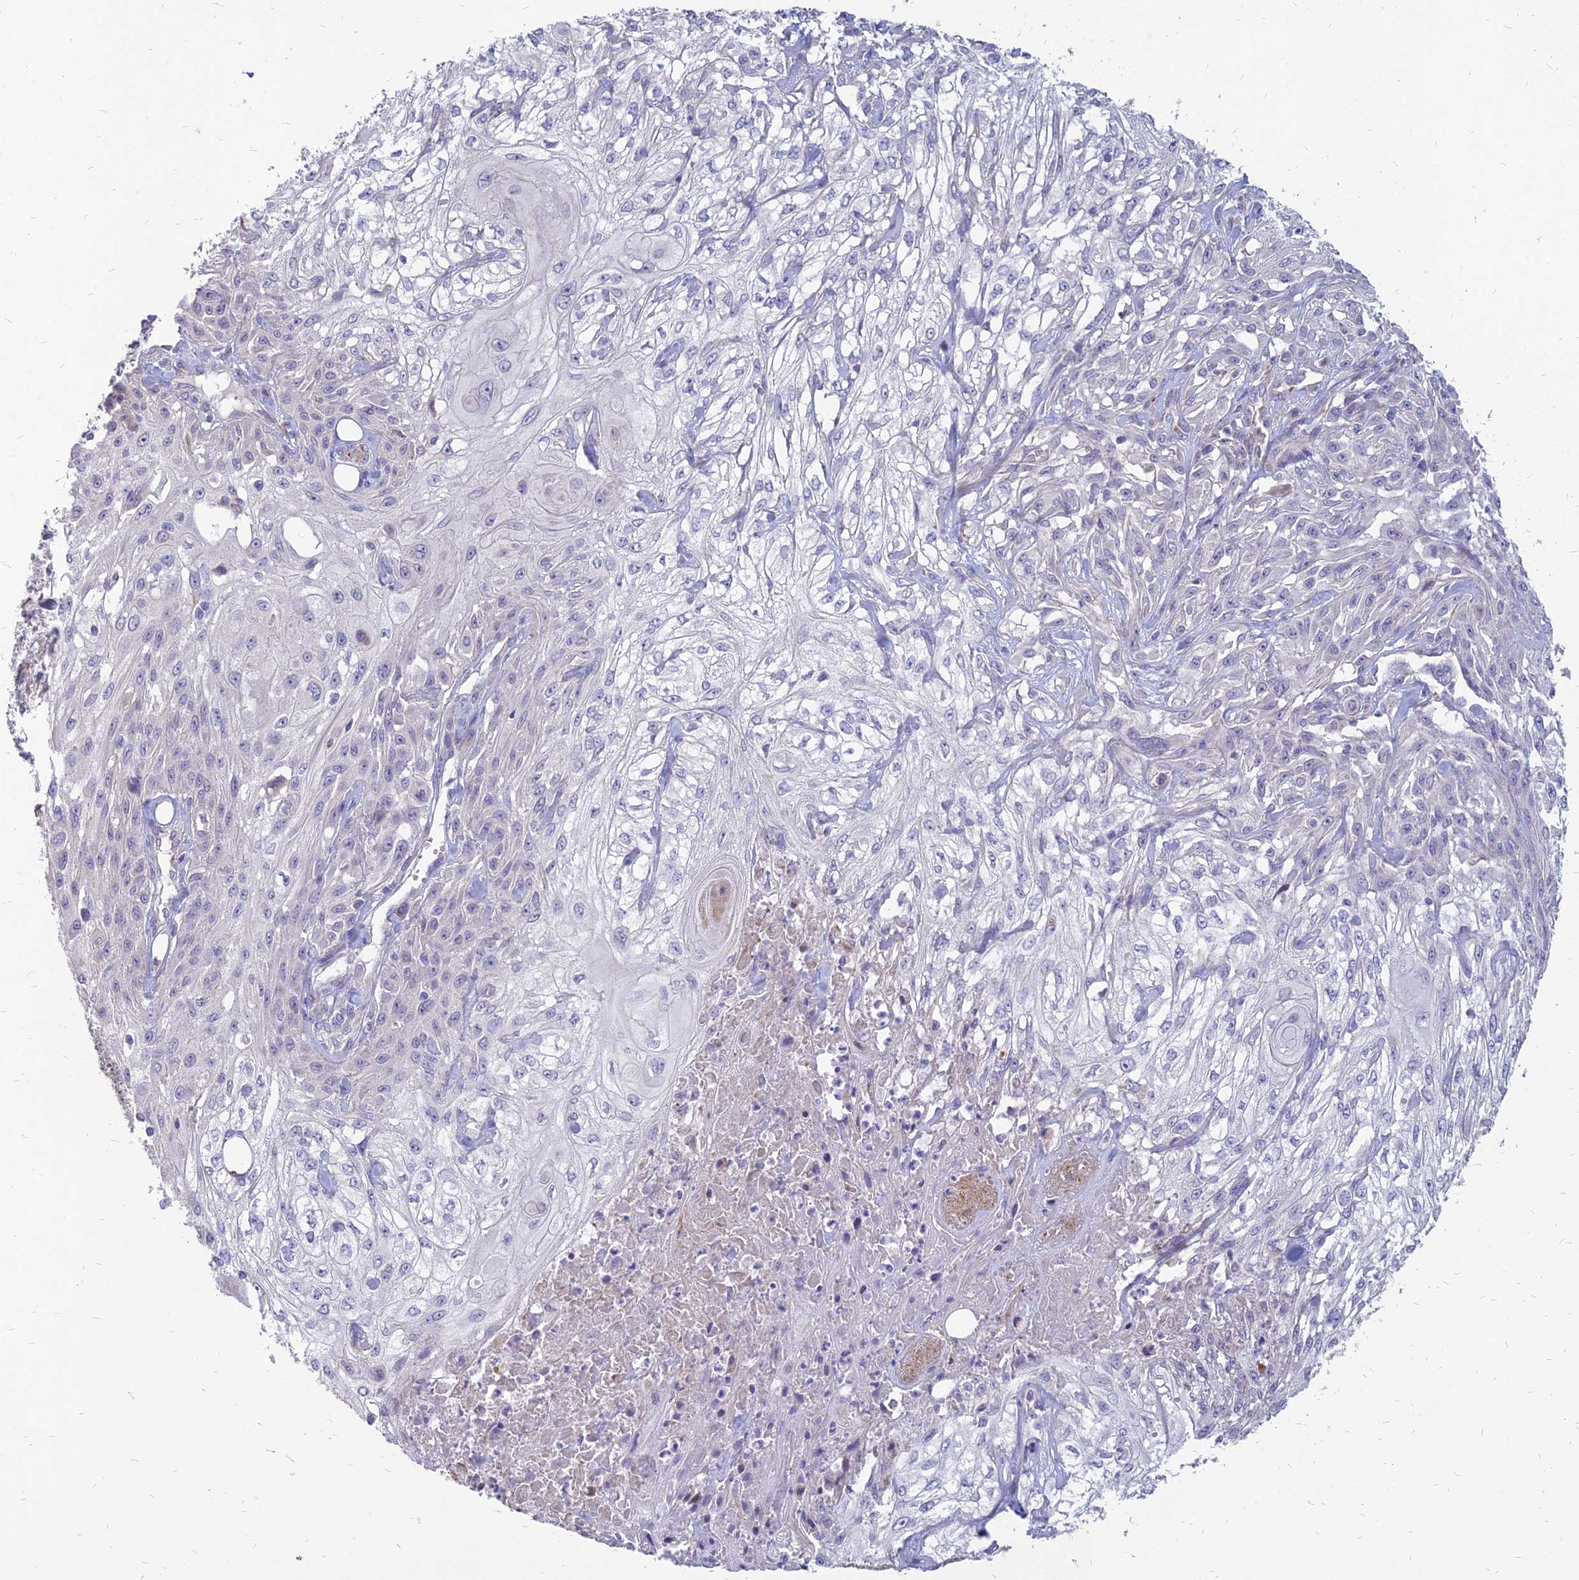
{"staining": {"intensity": "negative", "quantity": "none", "location": "none"}, "tissue": "skin cancer", "cell_type": "Tumor cells", "image_type": "cancer", "snomed": [{"axis": "morphology", "description": "Squamous cell carcinoma, NOS"}, {"axis": "morphology", "description": "Squamous cell carcinoma, metastatic, NOS"}, {"axis": "topography", "description": "Skin"}, {"axis": "topography", "description": "Lymph node"}], "caption": "IHC micrograph of neoplastic tissue: human metastatic squamous cell carcinoma (skin) stained with DAB displays no significant protein positivity in tumor cells. (DAB (3,3'-diaminobenzidine) IHC with hematoxylin counter stain).", "gene": "ST3GAL6", "patient": {"sex": "male", "age": 75}}